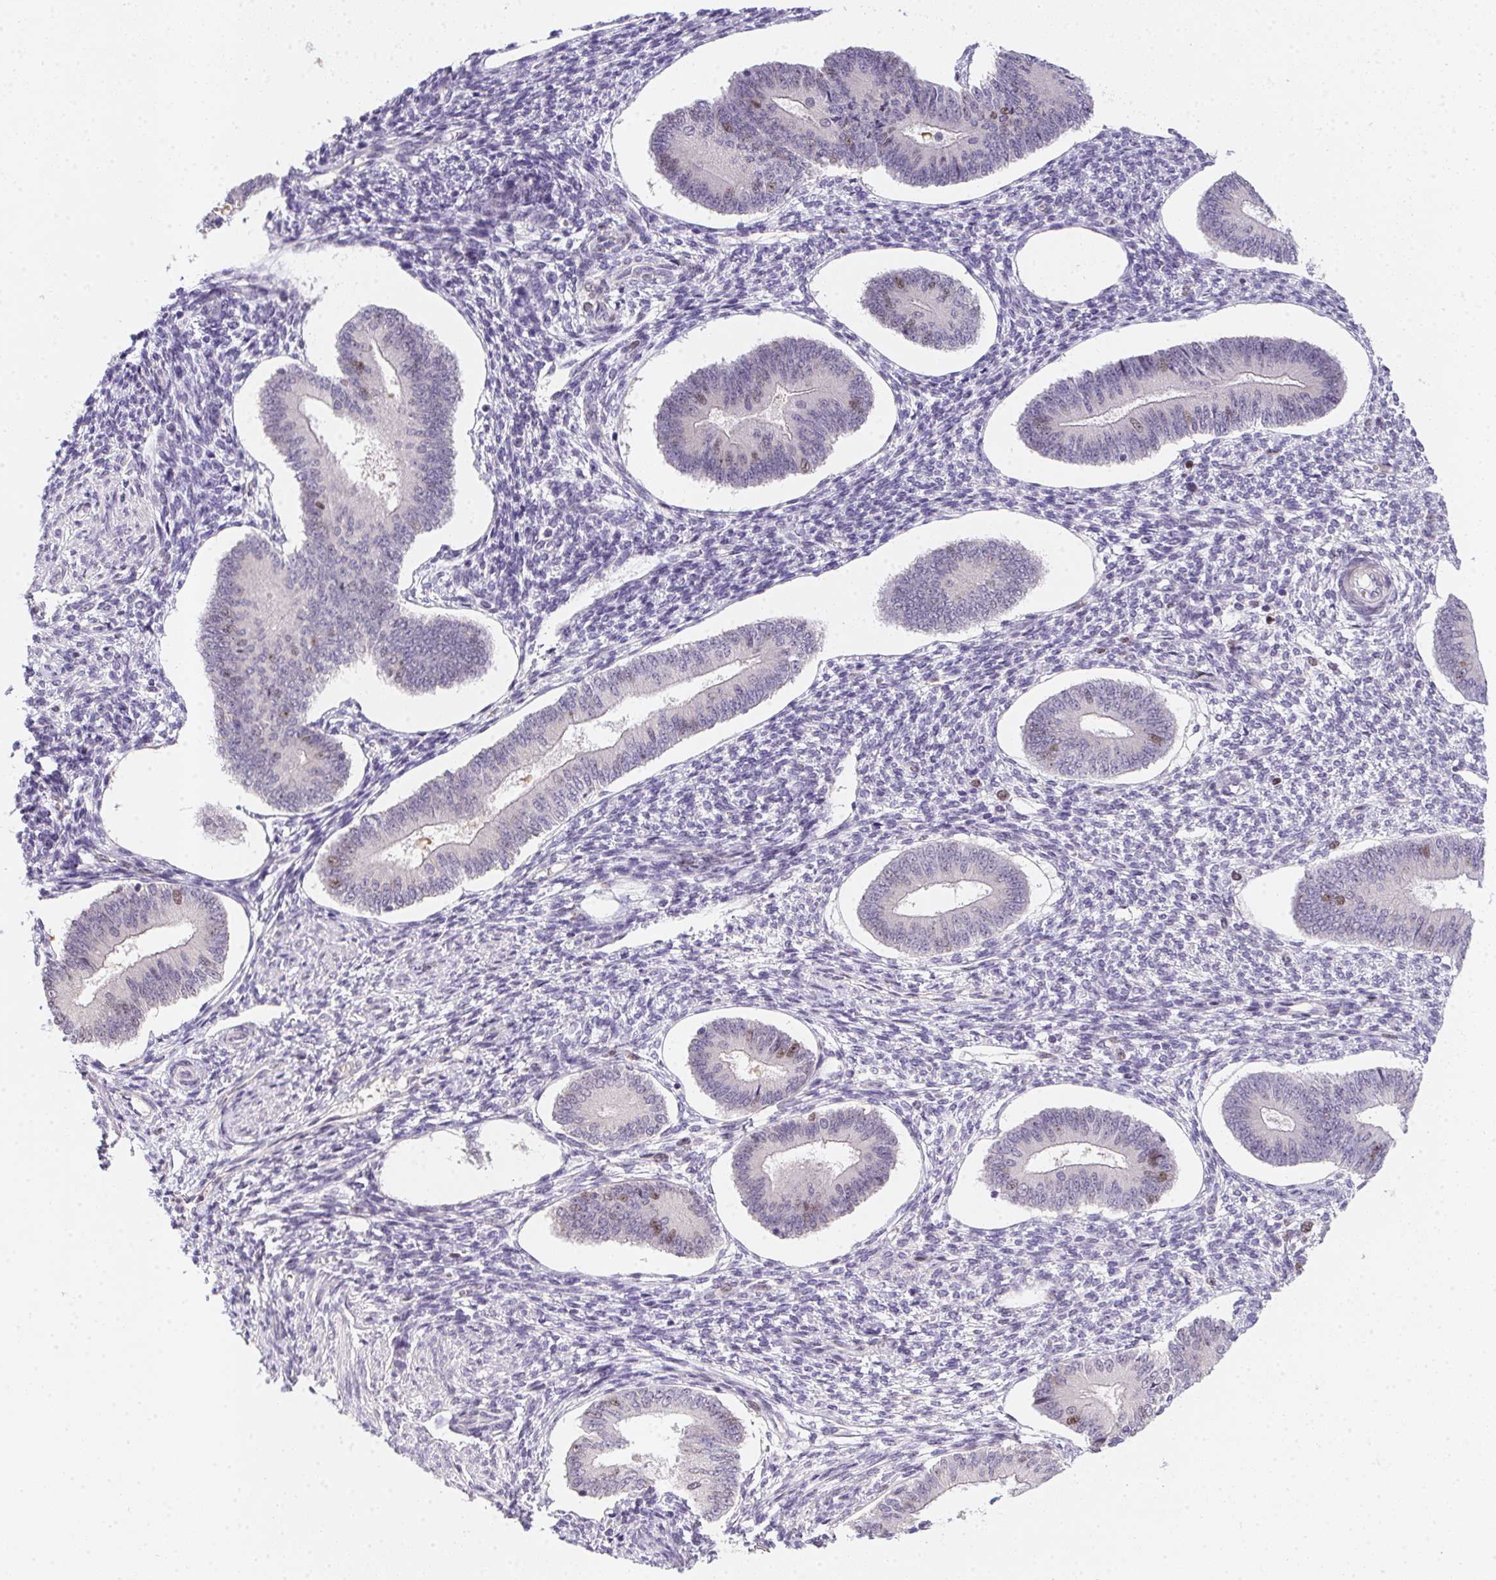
{"staining": {"intensity": "negative", "quantity": "none", "location": "none"}, "tissue": "endometrium", "cell_type": "Cells in endometrial stroma", "image_type": "normal", "snomed": [{"axis": "morphology", "description": "Normal tissue, NOS"}, {"axis": "topography", "description": "Endometrium"}], "caption": "DAB immunohistochemical staining of unremarkable endometrium reveals no significant staining in cells in endometrial stroma. Brightfield microscopy of immunohistochemistry stained with DAB (brown) and hematoxylin (blue), captured at high magnification.", "gene": "HELLS", "patient": {"sex": "female", "age": 42}}